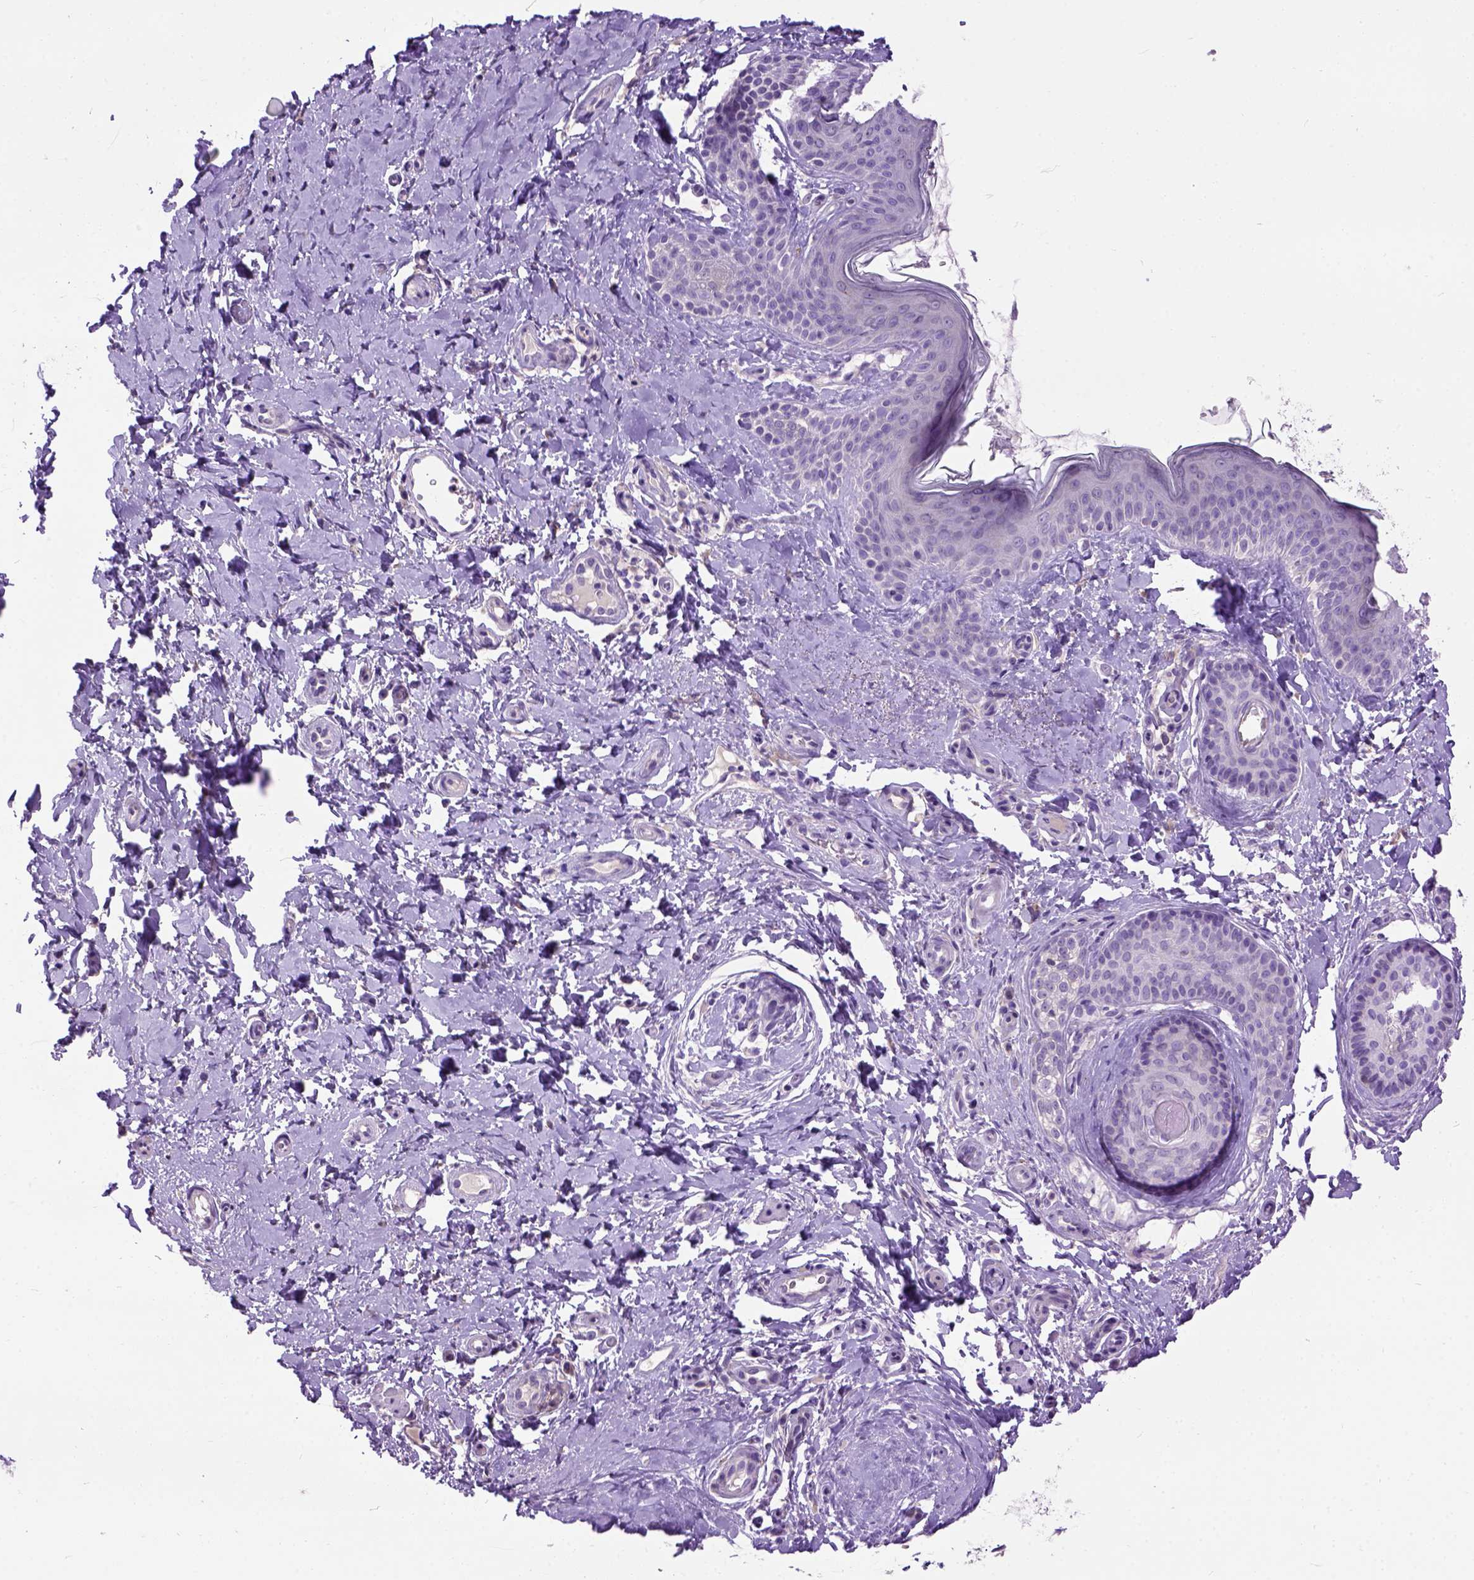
{"staining": {"intensity": "negative", "quantity": "none", "location": "none"}, "tissue": "skin cancer", "cell_type": "Tumor cells", "image_type": "cancer", "snomed": [{"axis": "morphology", "description": "Basal cell carcinoma"}, {"axis": "topography", "description": "Skin"}], "caption": "Immunohistochemistry (IHC) histopathology image of human skin basal cell carcinoma stained for a protein (brown), which reveals no positivity in tumor cells.", "gene": "MAPT", "patient": {"sex": "male", "age": 89}}